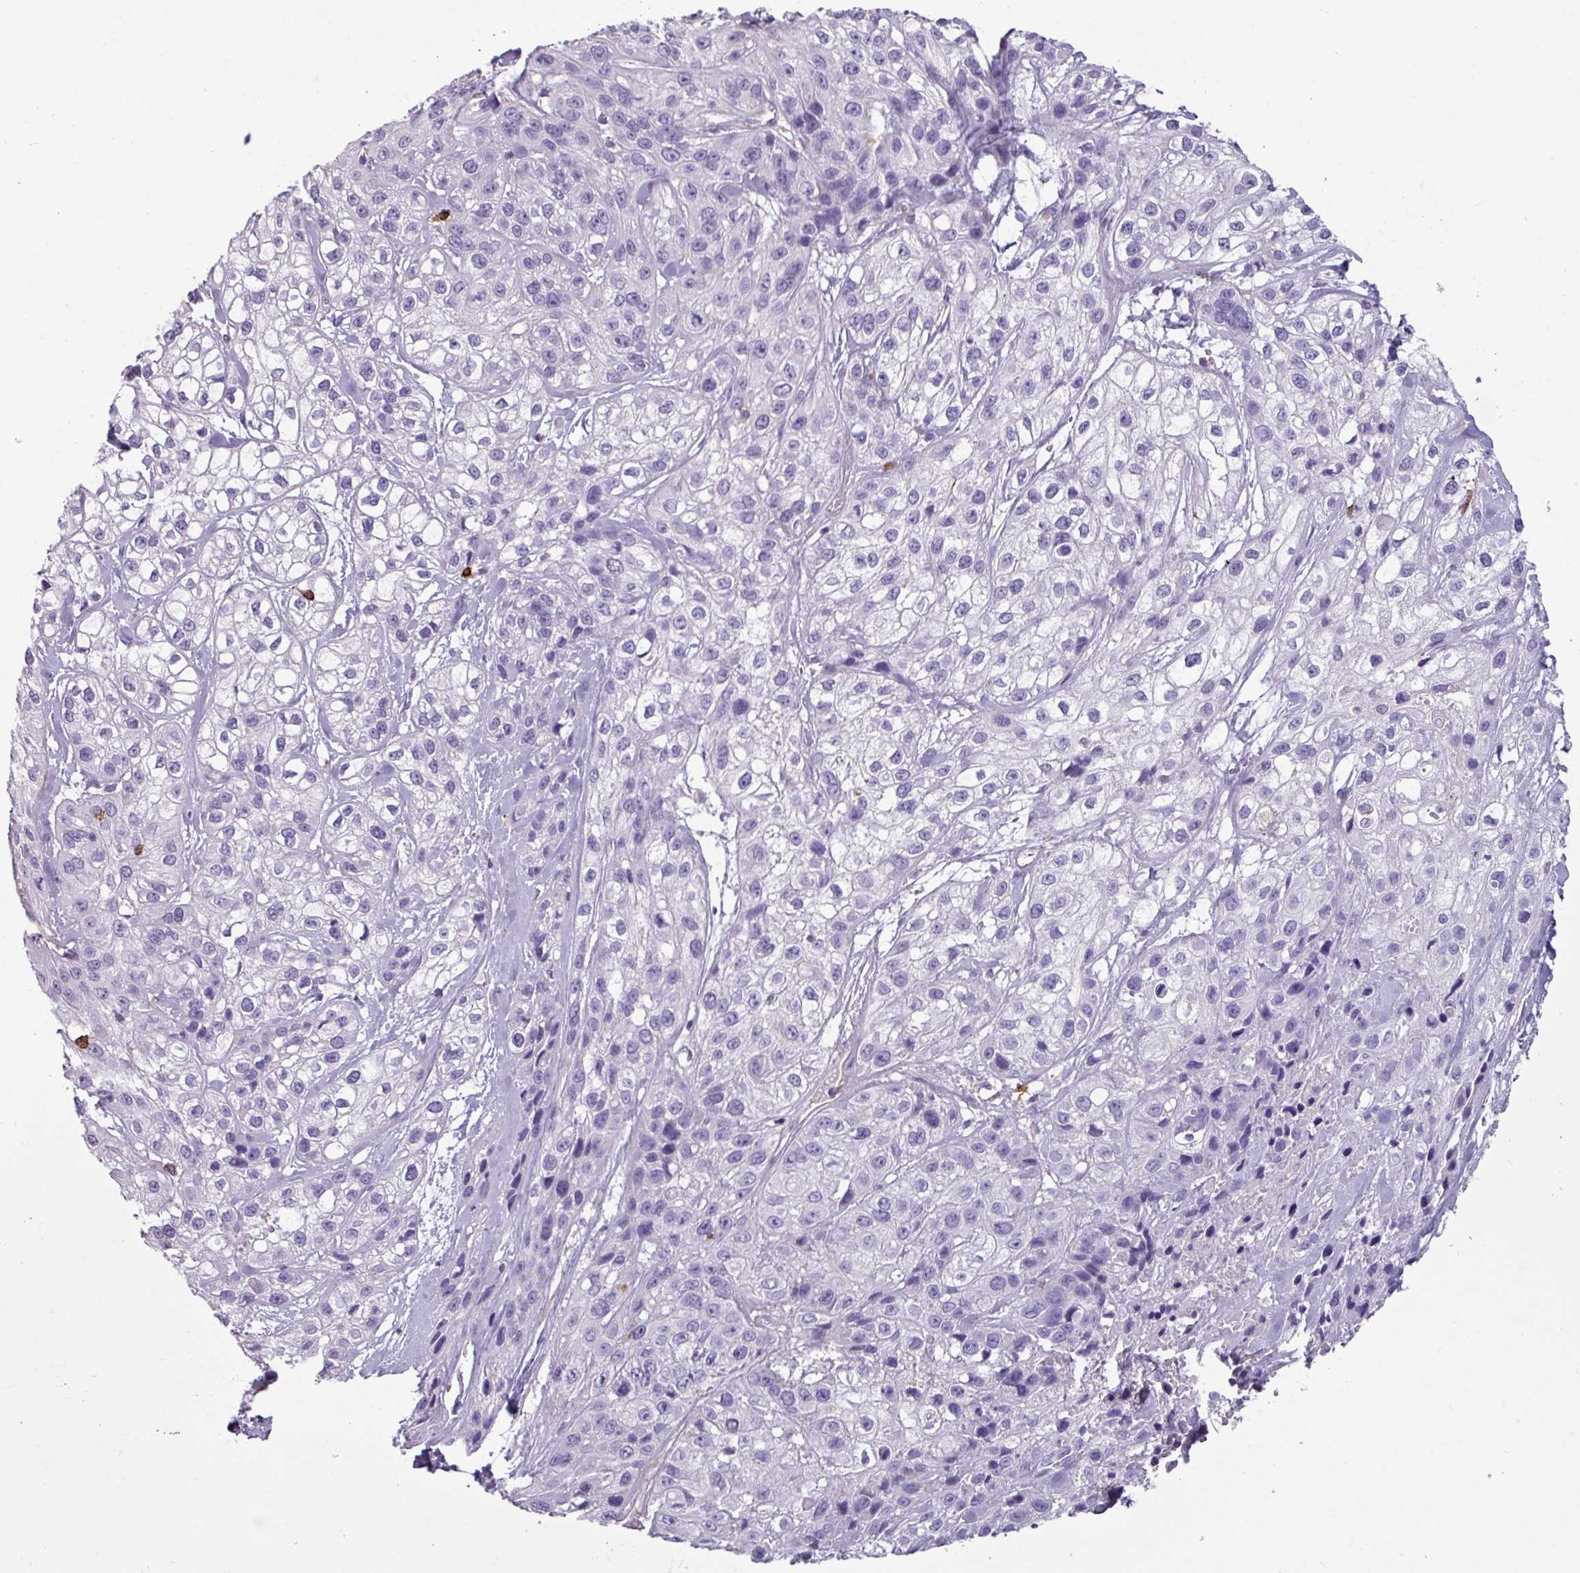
{"staining": {"intensity": "negative", "quantity": "none", "location": "none"}, "tissue": "skin cancer", "cell_type": "Tumor cells", "image_type": "cancer", "snomed": [{"axis": "morphology", "description": "Squamous cell carcinoma, NOS"}, {"axis": "topography", "description": "Skin"}], "caption": "Squamous cell carcinoma (skin) stained for a protein using immunohistochemistry (IHC) demonstrates no expression tumor cells.", "gene": "CD8A", "patient": {"sex": "male", "age": 82}}